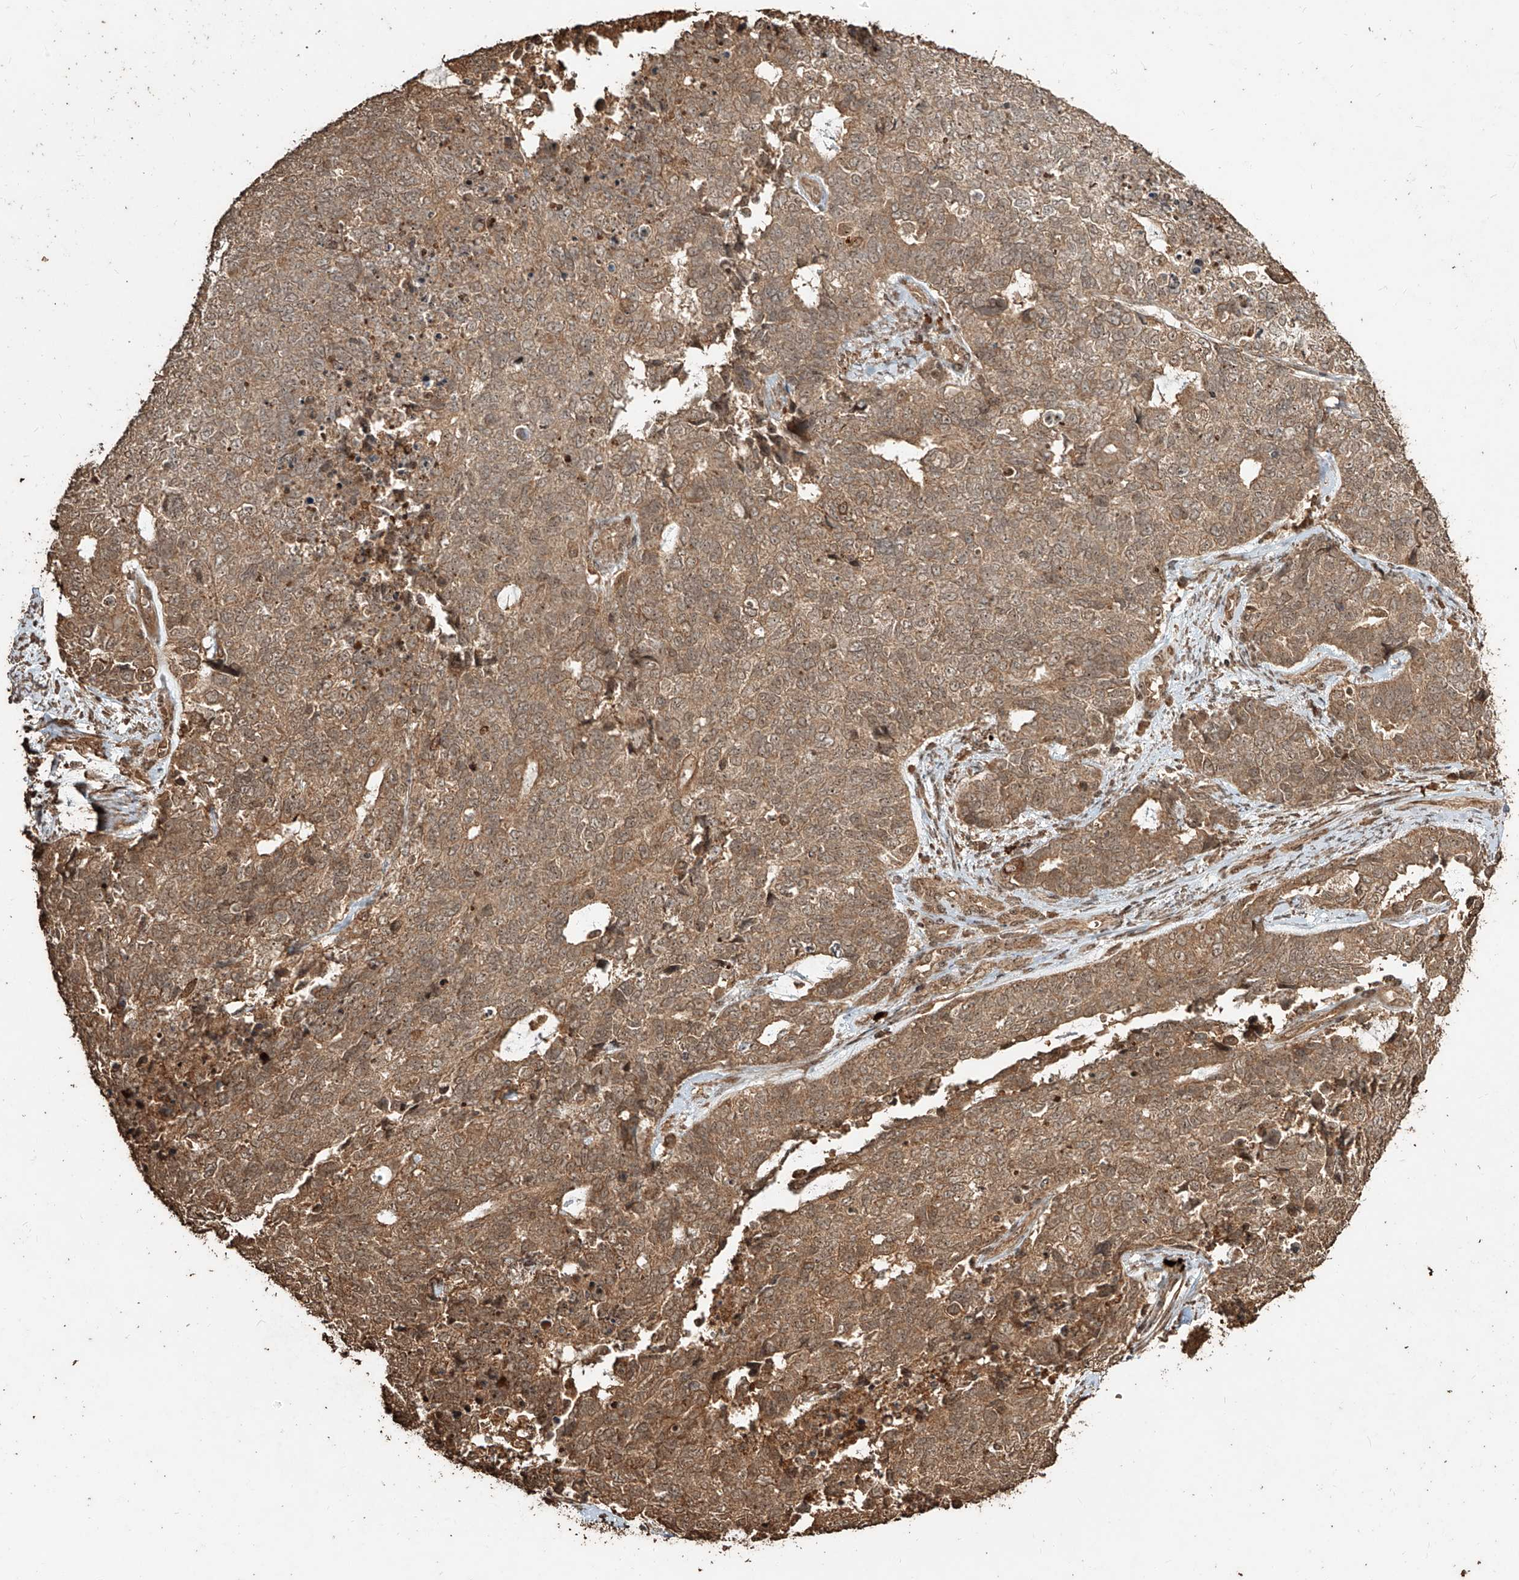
{"staining": {"intensity": "moderate", "quantity": ">75%", "location": "cytoplasmic/membranous,nuclear"}, "tissue": "cervical cancer", "cell_type": "Tumor cells", "image_type": "cancer", "snomed": [{"axis": "morphology", "description": "Squamous cell carcinoma, NOS"}, {"axis": "topography", "description": "Cervix"}], "caption": "Protein staining shows moderate cytoplasmic/membranous and nuclear expression in about >75% of tumor cells in cervical squamous cell carcinoma.", "gene": "ZNF660", "patient": {"sex": "female", "age": 63}}